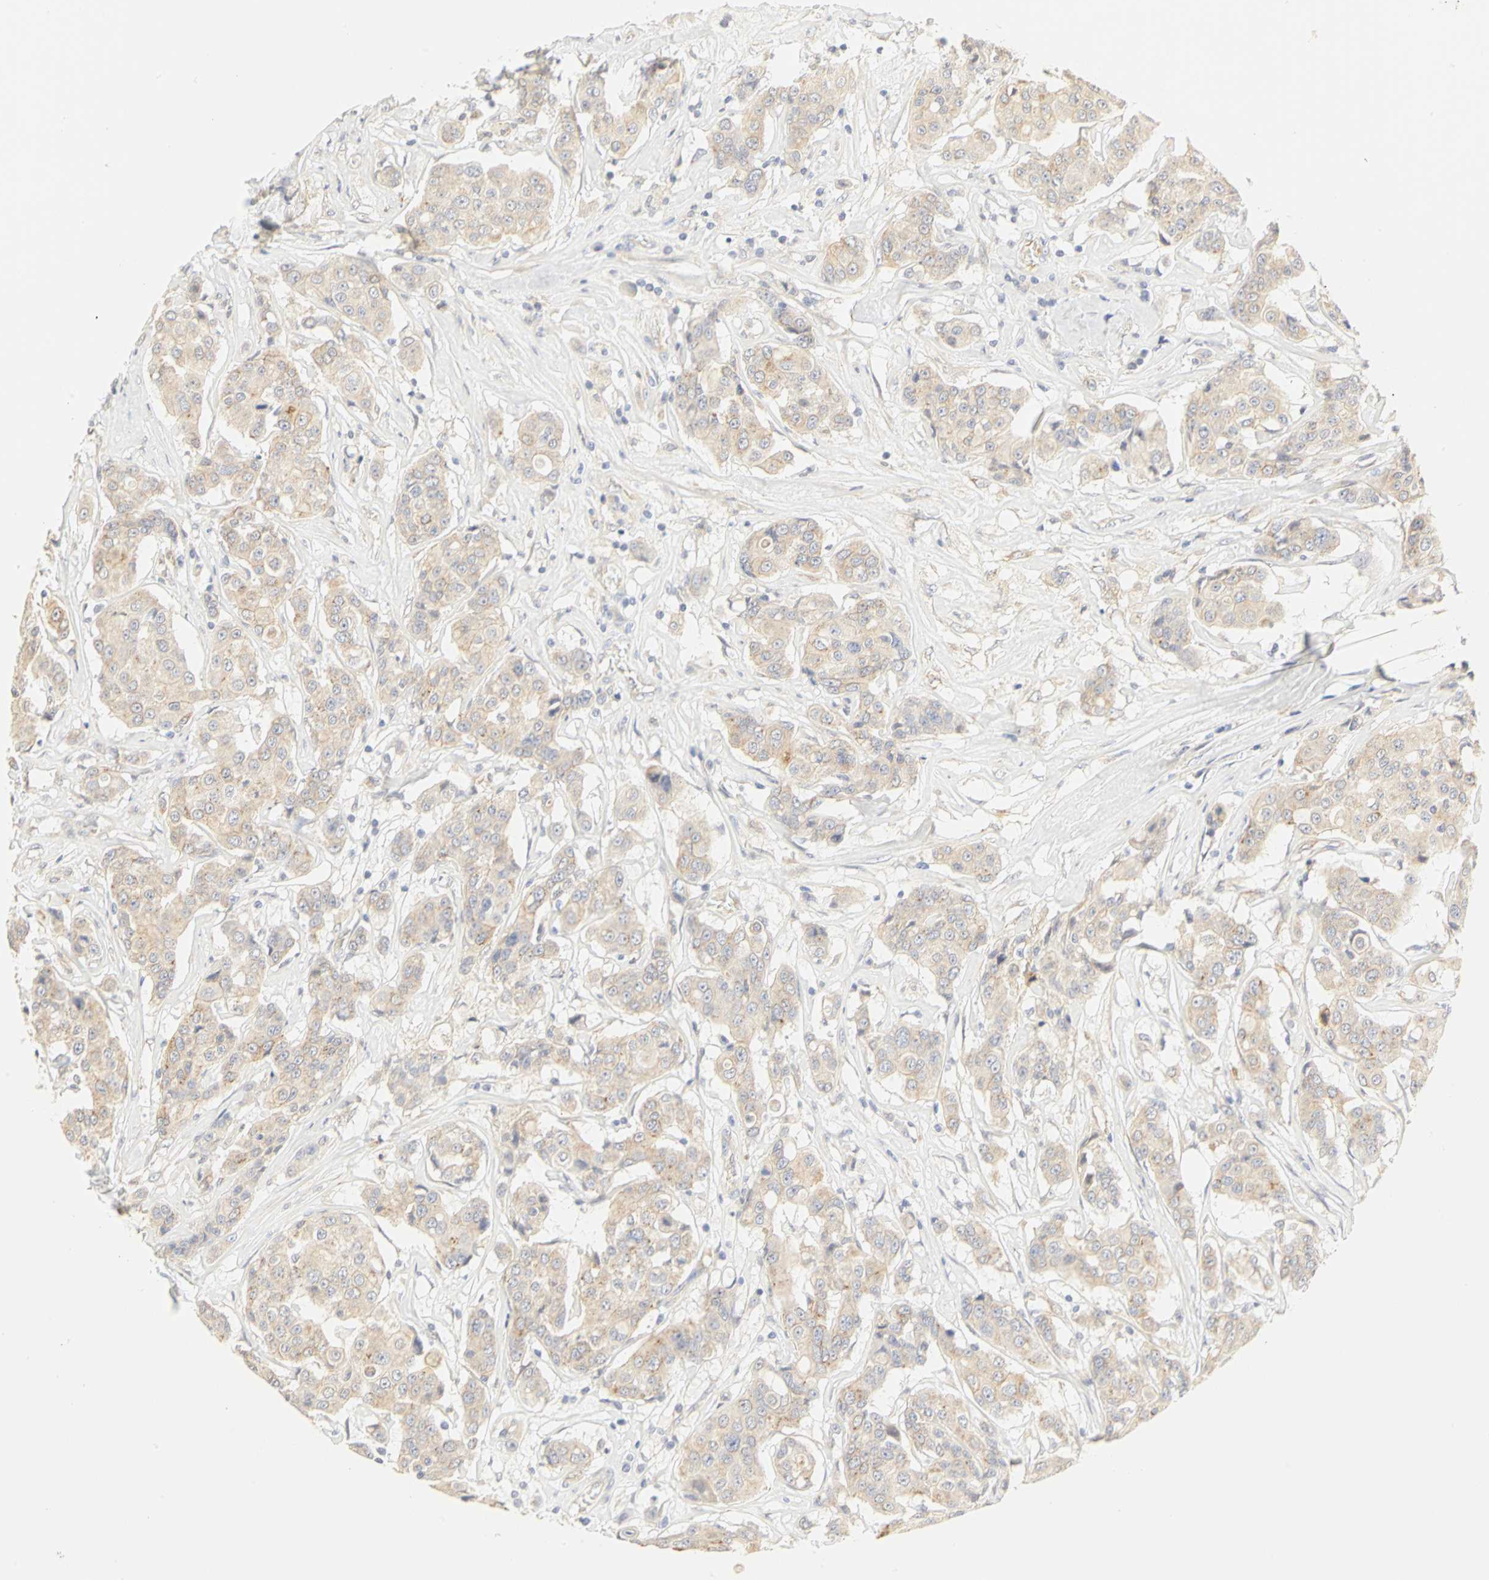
{"staining": {"intensity": "weak", "quantity": ">75%", "location": "cytoplasmic/membranous"}, "tissue": "breast cancer", "cell_type": "Tumor cells", "image_type": "cancer", "snomed": [{"axis": "morphology", "description": "Duct carcinoma"}, {"axis": "topography", "description": "Breast"}], "caption": "IHC histopathology image of breast intraductal carcinoma stained for a protein (brown), which shows low levels of weak cytoplasmic/membranous staining in approximately >75% of tumor cells.", "gene": "GNRH2", "patient": {"sex": "female", "age": 27}}